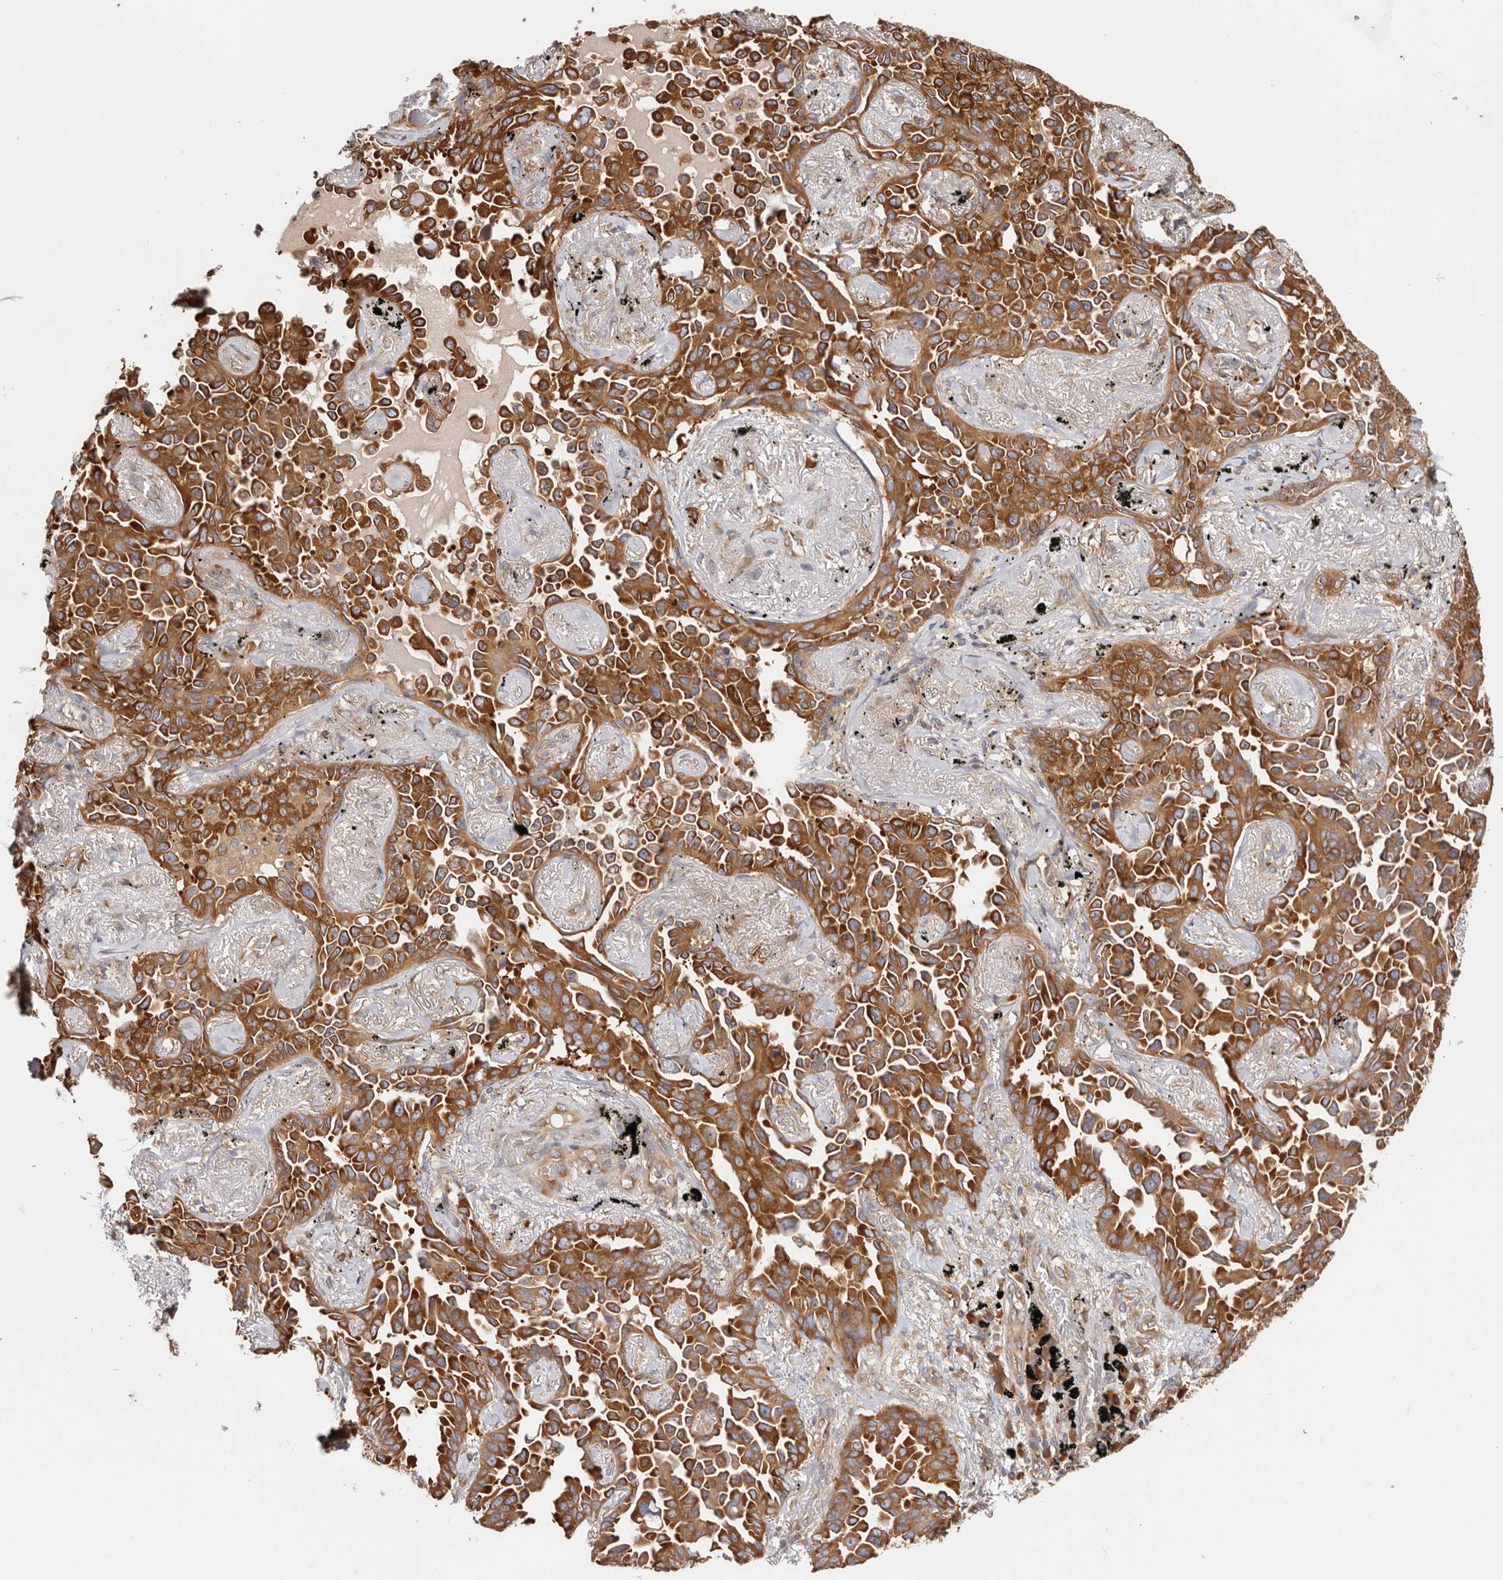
{"staining": {"intensity": "strong", "quantity": ">75%", "location": "cytoplasmic/membranous"}, "tissue": "lung cancer", "cell_type": "Tumor cells", "image_type": "cancer", "snomed": [{"axis": "morphology", "description": "Adenocarcinoma, NOS"}, {"axis": "topography", "description": "Lung"}], "caption": "Immunohistochemistry (IHC) staining of adenocarcinoma (lung), which exhibits high levels of strong cytoplasmic/membranous expression in approximately >75% of tumor cells indicating strong cytoplasmic/membranous protein expression. The staining was performed using DAB (brown) for protein detection and nuclei were counterstained in hematoxylin (blue).", "gene": "EPRS1", "patient": {"sex": "female", "age": 67}}